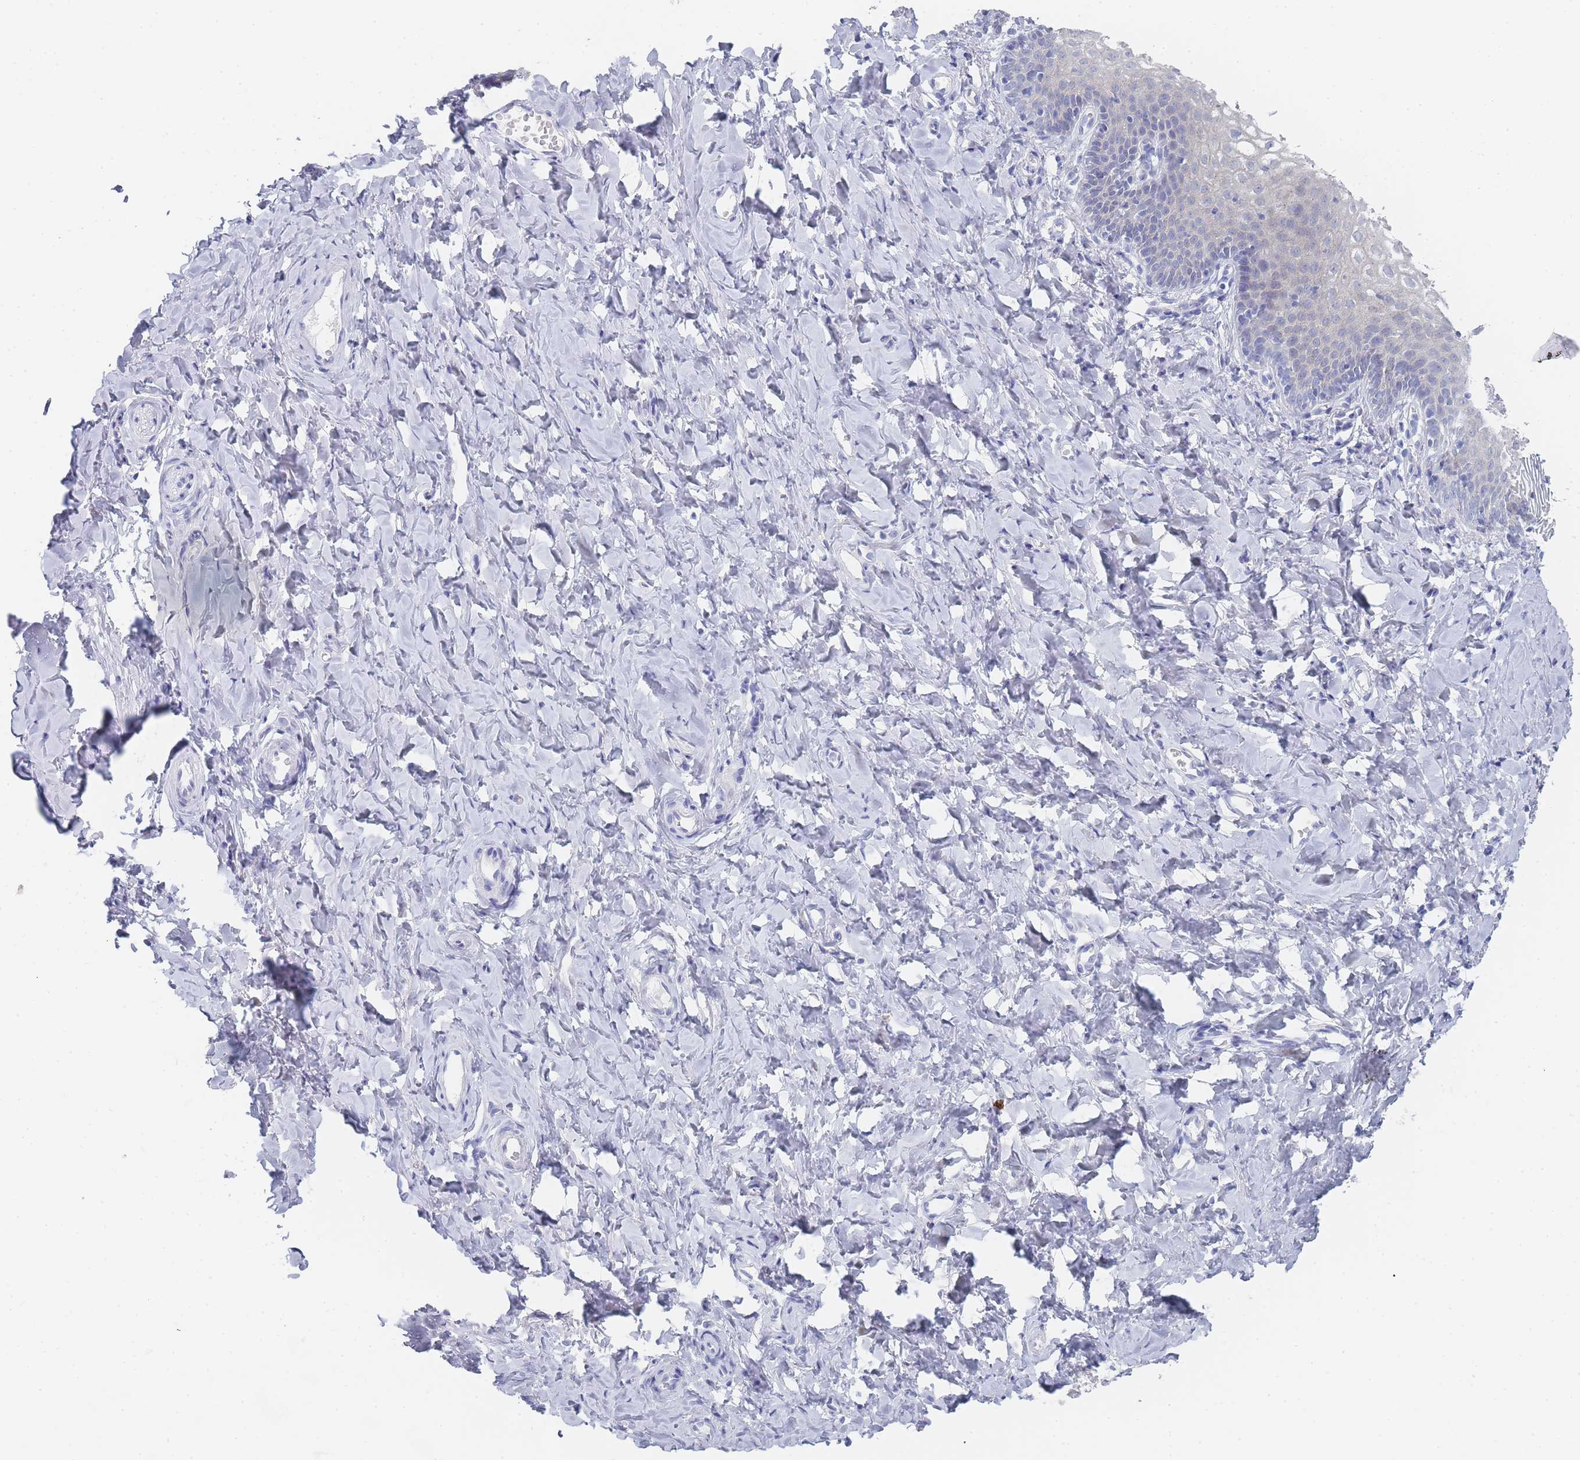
{"staining": {"intensity": "negative", "quantity": "none", "location": "none"}, "tissue": "vagina", "cell_type": "Squamous epithelial cells", "image_type": "normal", "snomed": [{"axis": "morphology", "description": "Normal tissue, NOS"}, {"axis": "topography", "description": "Vagina"}], "caption": "Histopathology image shows no protein positivity in squamous epithelial cells of unremarkable vagina.", "gene": "IMPG1", "patient": {"sex": "female", "age": 60}}